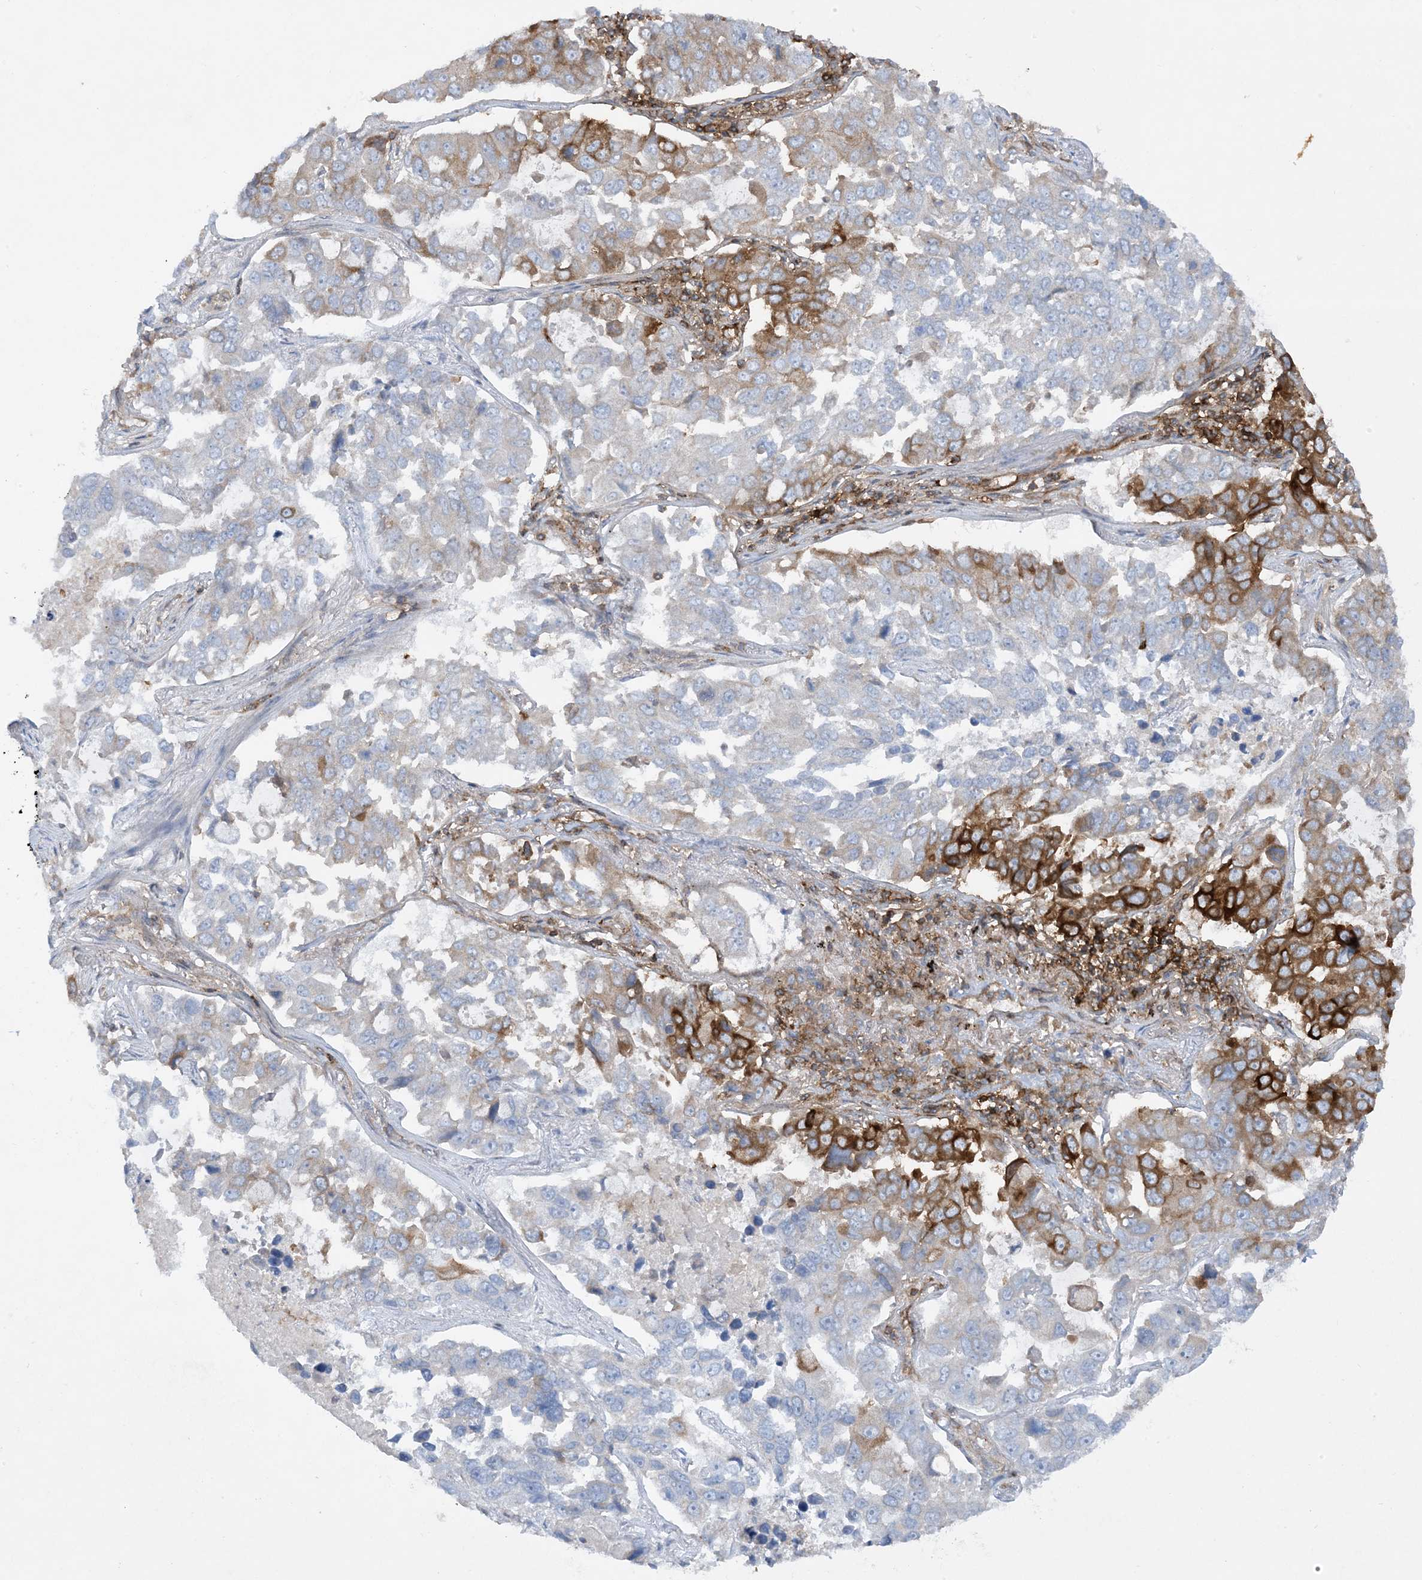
{"staining": {"intensity": "strong", "quantity": "<25%", "location": "cytoplasmic/membranous"}, "tissue": "lung cancer", "cell_type": "Tumor cells", "image_type": "cancer", "snomed": [{"axis": "morphology", "description": "Adenocarcinoma, NOS"}, {"axis": "topography", "description": "Lung"}], "caption": "Adenocarcinoma (lung) stained with a brown dye shows strong cytoplasmic/membranous positive positivity in about <25% of tumor cells.", "gene": "HLA-E", "patient": {"sex": "male", "age": 64}}